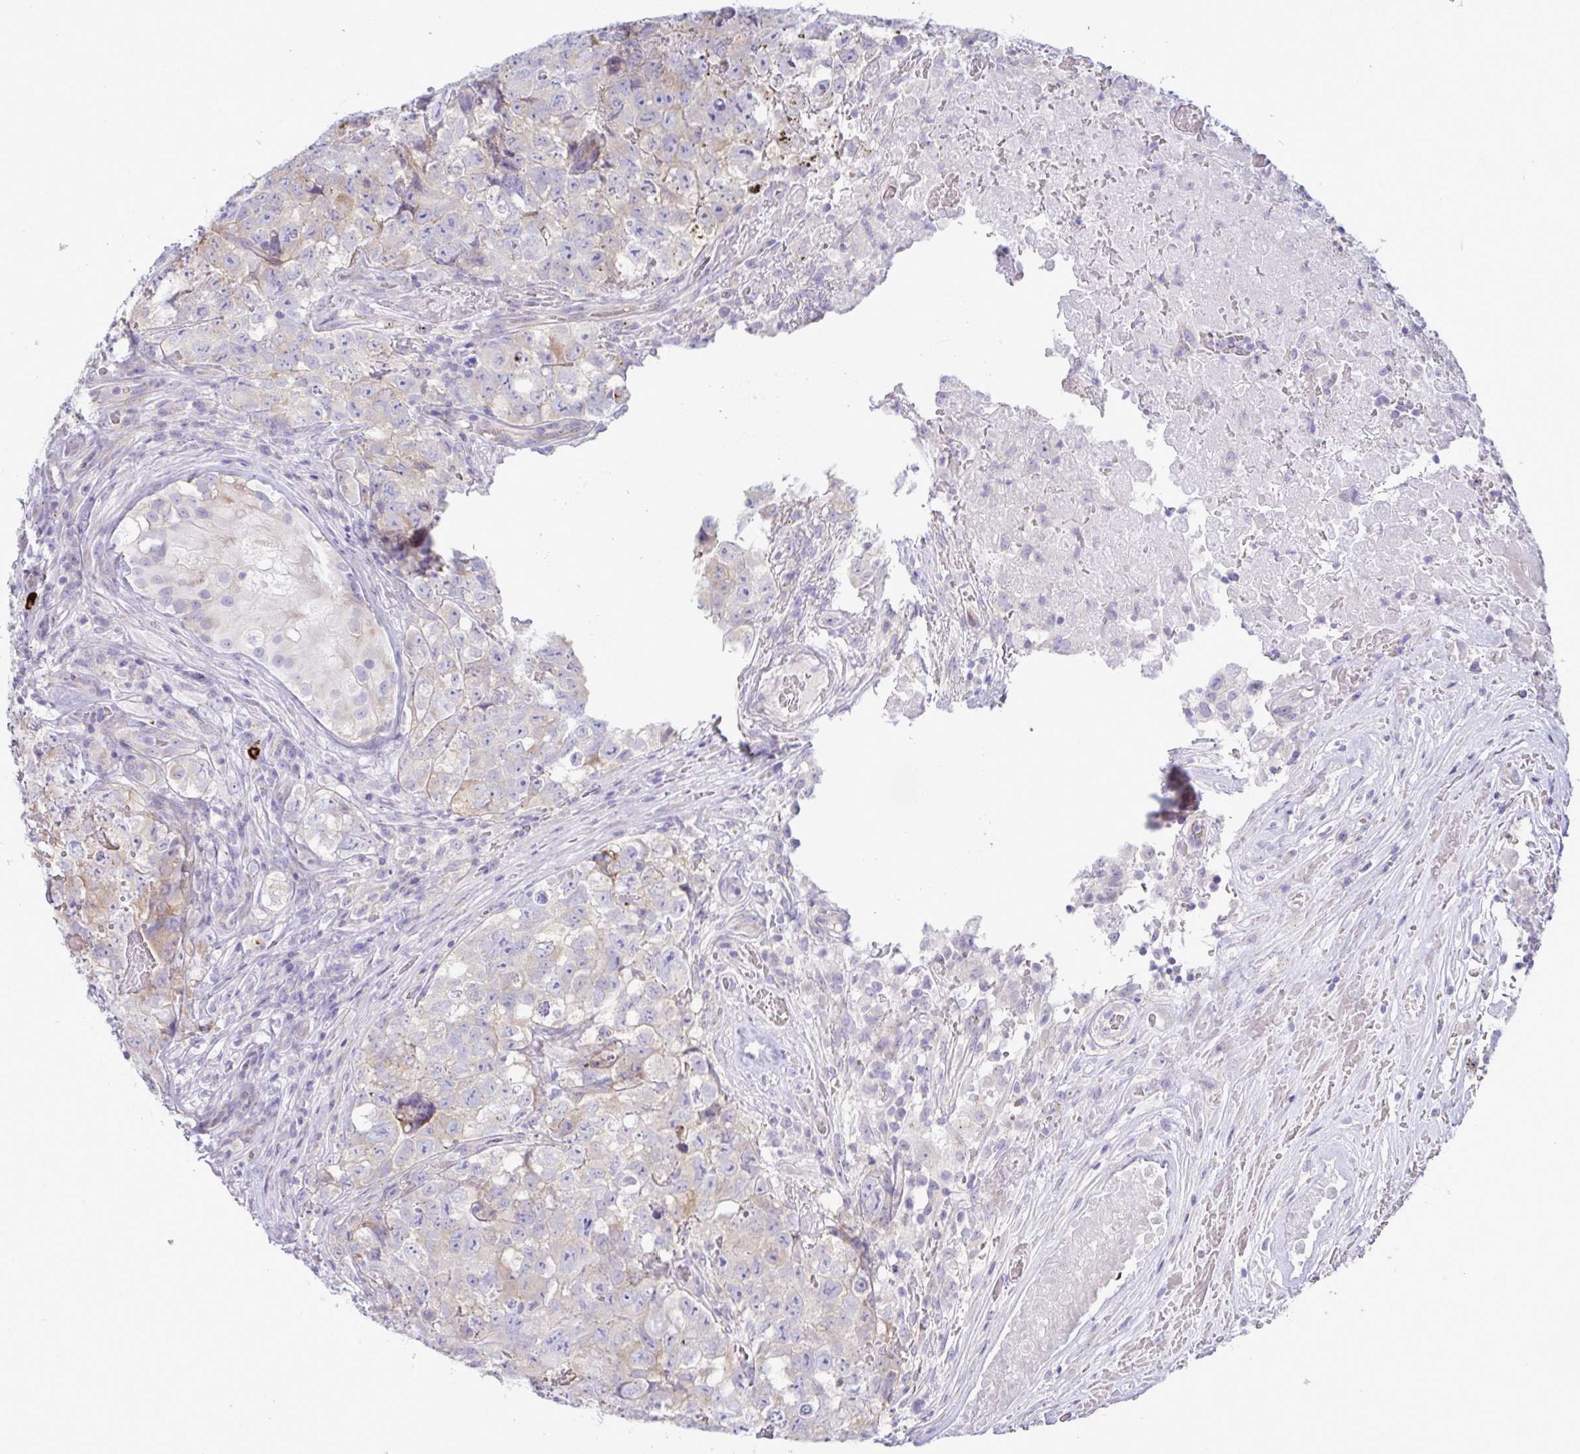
{"staining": {"intensity": "negative", "quantity": "none", "location": "none"}, "tissue": "testis cancer", "cell_type": "Tumor cells", "image_type": "cancer", "snomed": [{"axis": "morphology", "description": "Carcinoma, Embryonal, NOS"}, {"axis": "topography", "description": "Testis"}], "caption": "This histopathology image is of testis embryonal carcinoma stained with immunohistochemistry (IHC) to label a protein in brown with the nuclei are counter-stained blue. There is no staining in tumor cells.", "gene": "ZNF684", "patient": {"sex": "male", "age": 18}}